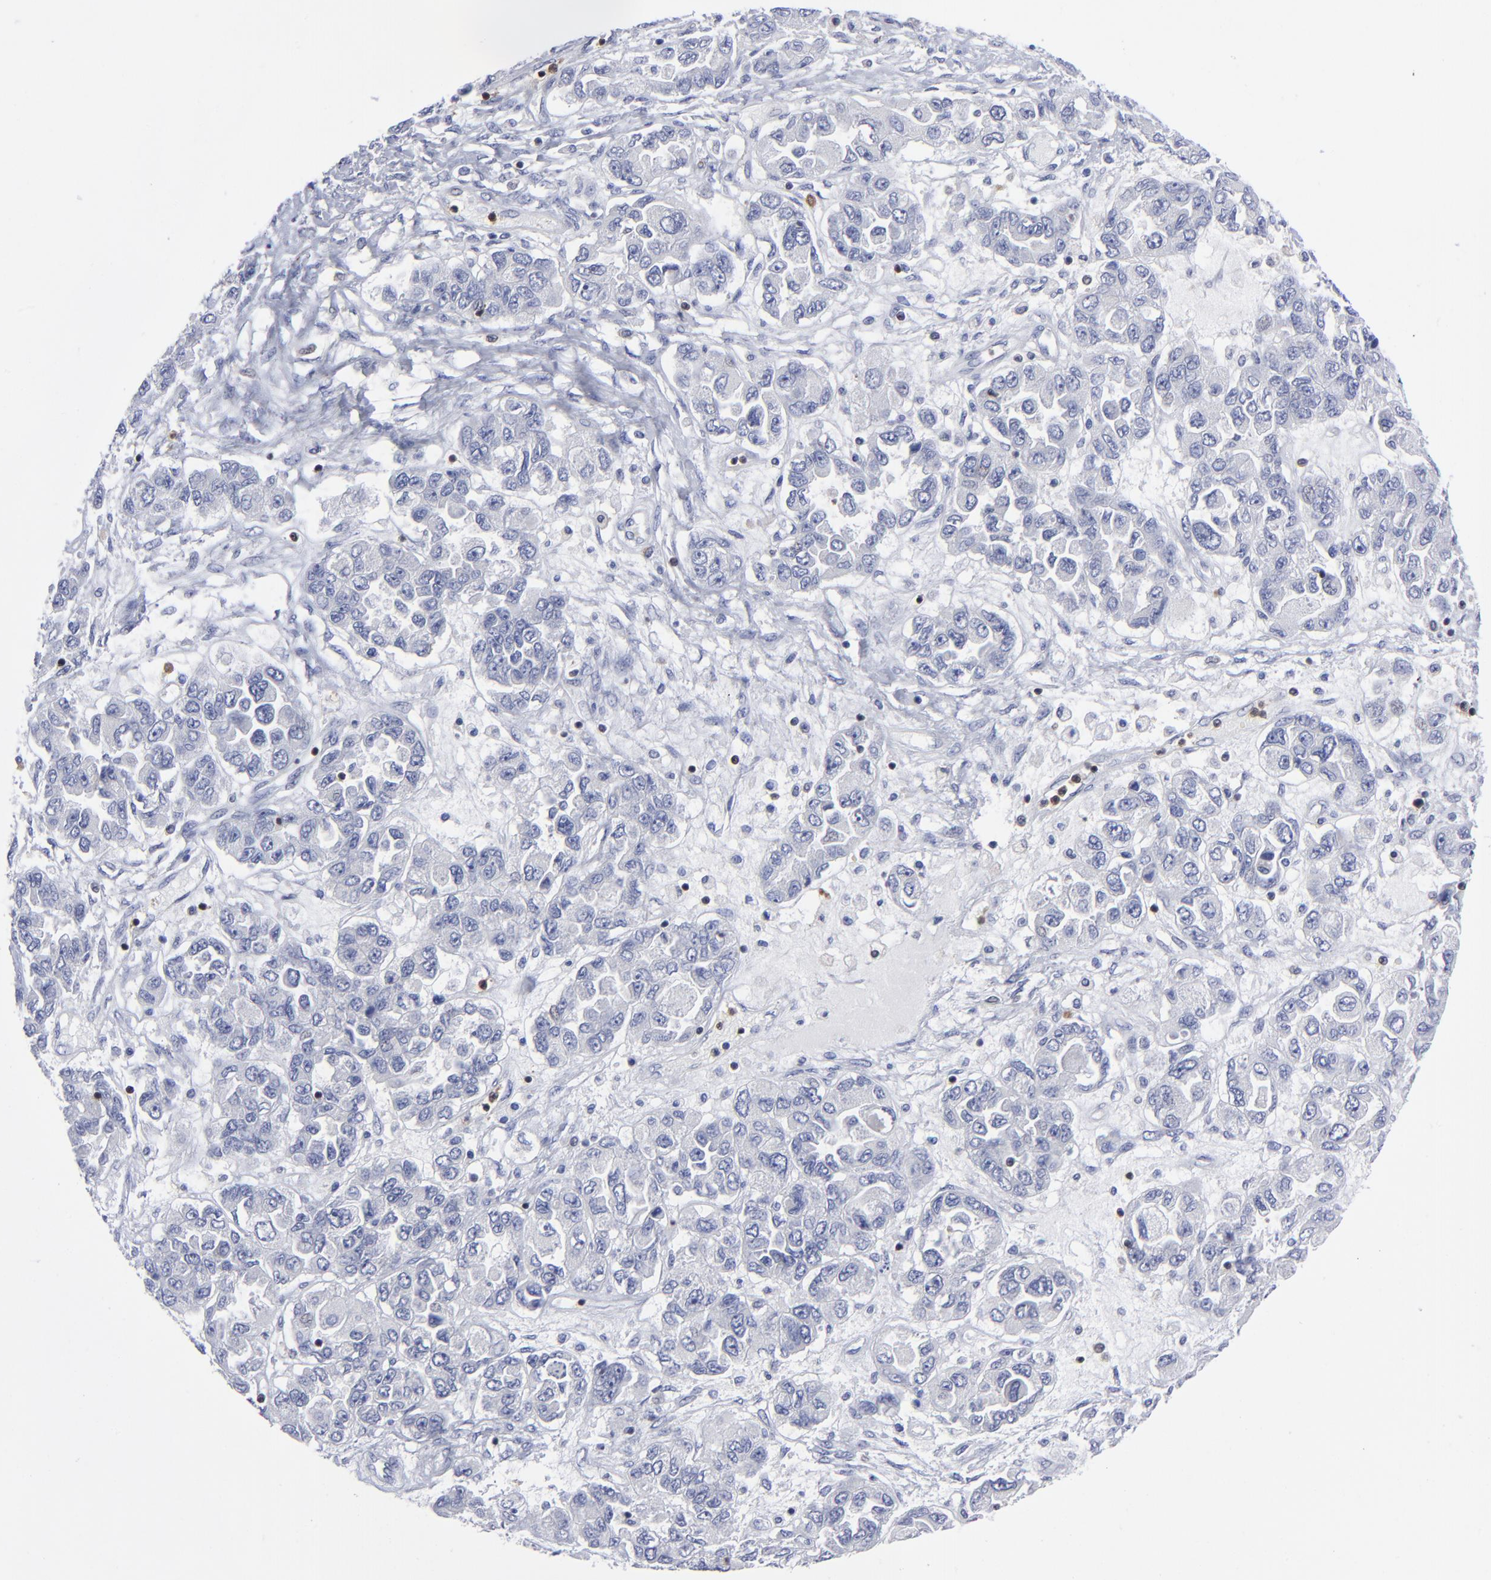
{"staining": {"intensity": "negative", "quantity": "none", "location": "none"}, "tissue": "ovarian cancer", "cell_type": "Tumor cells", "image_type": "cancer", "snomed": [{"axis": "morphology", "description": "Cystadenocarcinoma, serous, NOS"}, {"axis": "topography", "description": "Ovary"}], "caption": "This histopathology image is of ovarian serous cystadenocarcinoma stained with IHC to label a protein in brown with the nuclei are counter-stained blue. There is no staining in tumor cells.", "gene": "TBXT", "patient": {"sex": "female", "age": 84}}